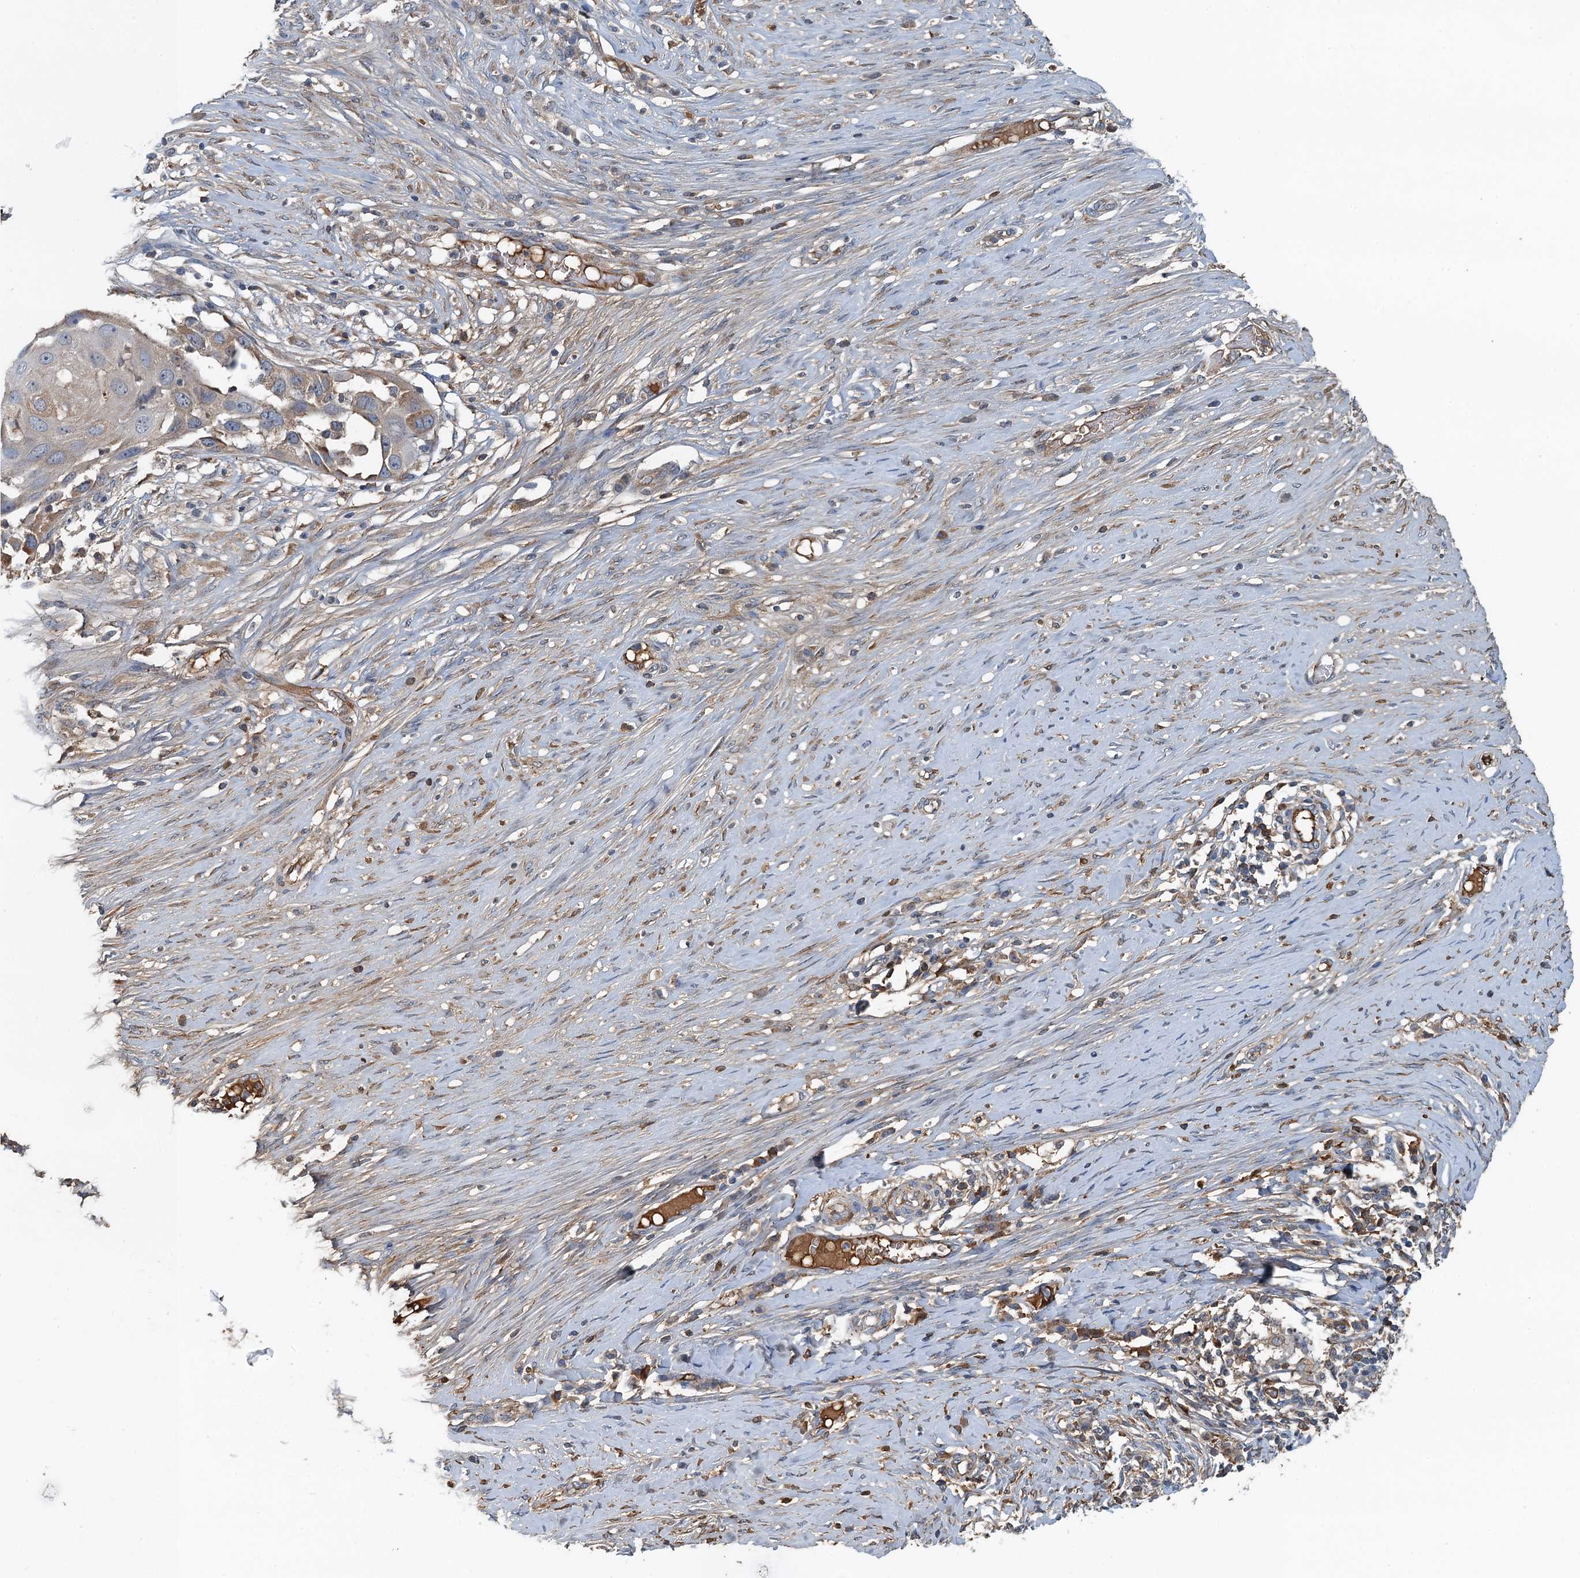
{"staining": {"intensity": "moderate", "quantity": "<25%", "location": "cytoplasmic/membranous"}, "tissue": "skin cancer", "cell_type": "Tumor cells", "image_type": "cancer", "snomed": [{"axis": "morphology", "description": "Squamous cell carcinoma, NOS"}, {"axis": "topography", "description": "Skin"}], "caption": "High-magnification brightfield microscopy of skin cancer stained with DAB (3,3'-diaminobenzidine) (brown) and counterstained with hematoxylin (blue). tumor cells exhibit moderate cytoplasmic/membranous positivity is present in approximately<25% of cells. The protein of interest is shown in brown color, while the nuclei are stained blue.", "gene": "LSM14B", "patient": {"sex": "female", "age": 44}}